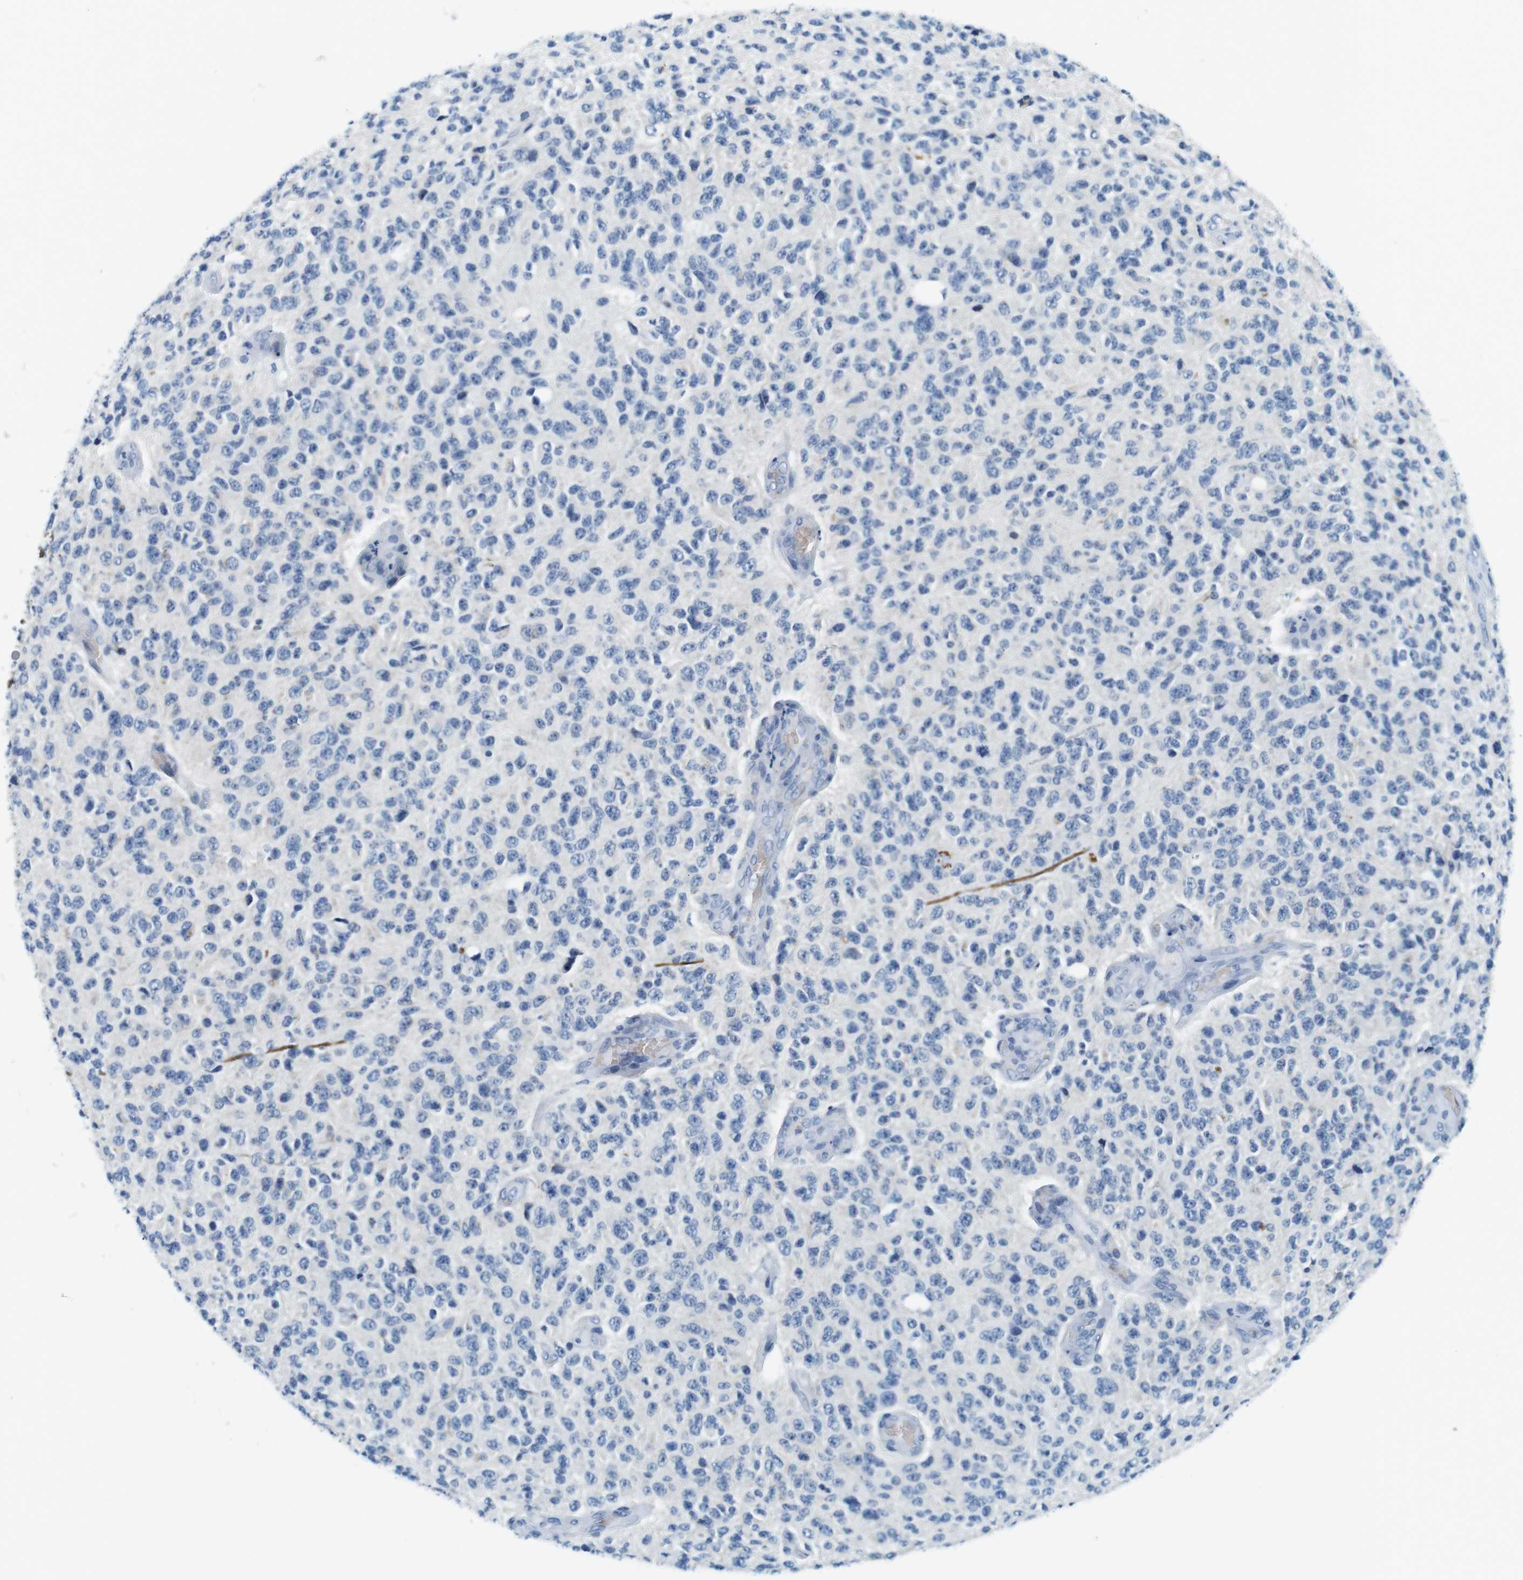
{"staining": {"intensity": "negative", "quantity": "none", "location": "none"}, "tissue": "glioma", "cell_type": "Tumor cells", "image_type": "cancer", "snomed": [{"axis": "morphology", "description": "Glioma, malignant, High grade"}, {"axis": "topography", "description": "pancreas cauda"}], "caption": "Immunohistochemical staining of malignant glioma (high-grade) displays no significant staining in tumor cells.", "gene": "TFAP2C", "patient": {"sex": "male", "age": 60}}